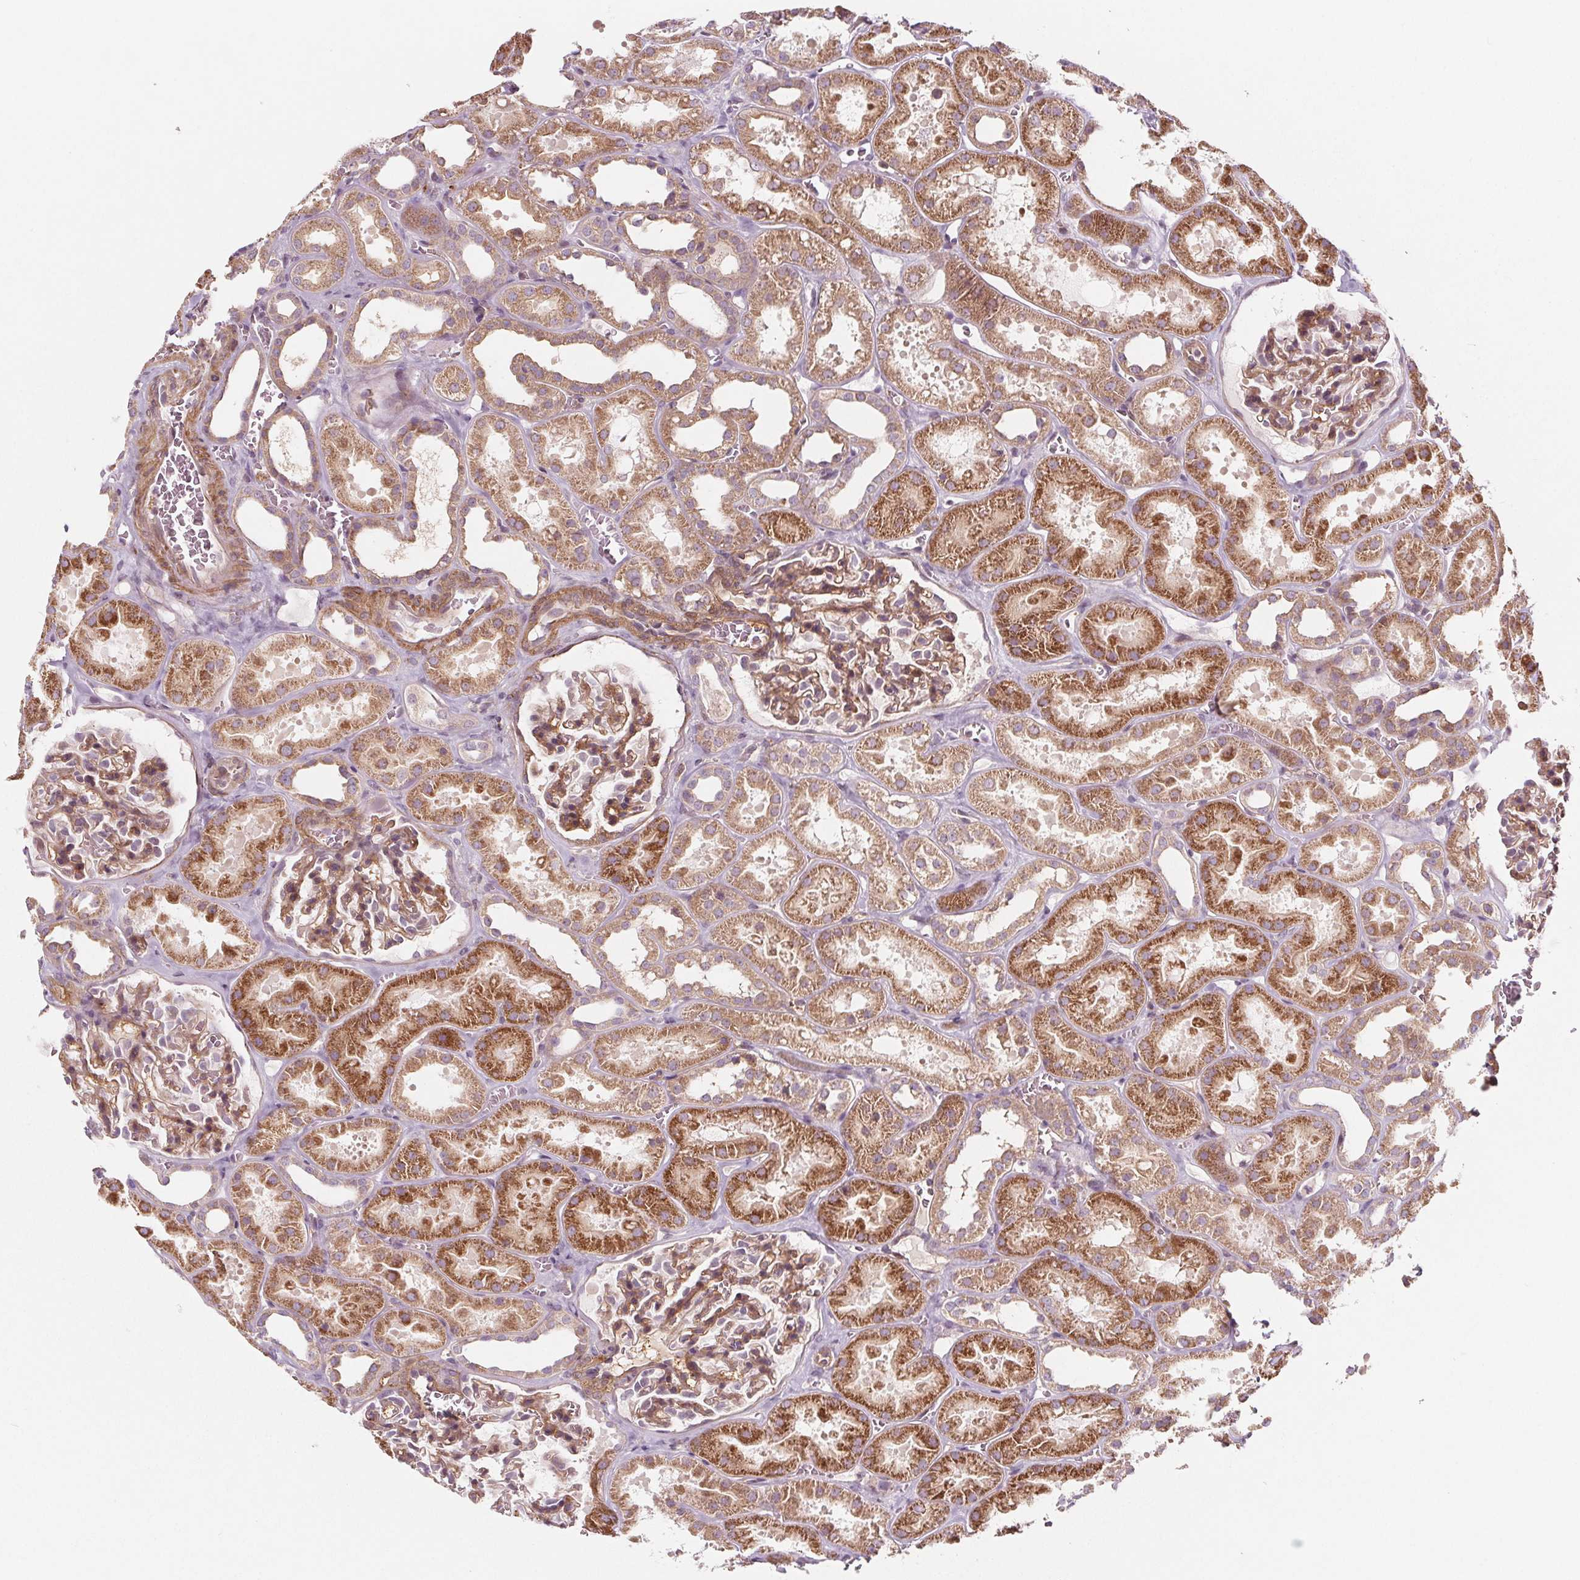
{"staining": {"intensity": "moderate", "quantity": "25%-75%", "location": "cytoplasmic/membranous"}, "tissue": "kidney", "cell_type": "Cells in glomeruli", "image_type": "normal", "snomed": [{"axis": "morphology", "description": "Normal tissue, NOS"}, {"axis": "topography", "description": "Kidney"}], "caption": "Kidney stained for a protein (brown) demonstrates moderate cytoplasmic/membranous positive positivity in about 25%-75% of cells in glomeruli.", "gene": "ADAM33", "patient": {"sex": "female", "age": 41}}